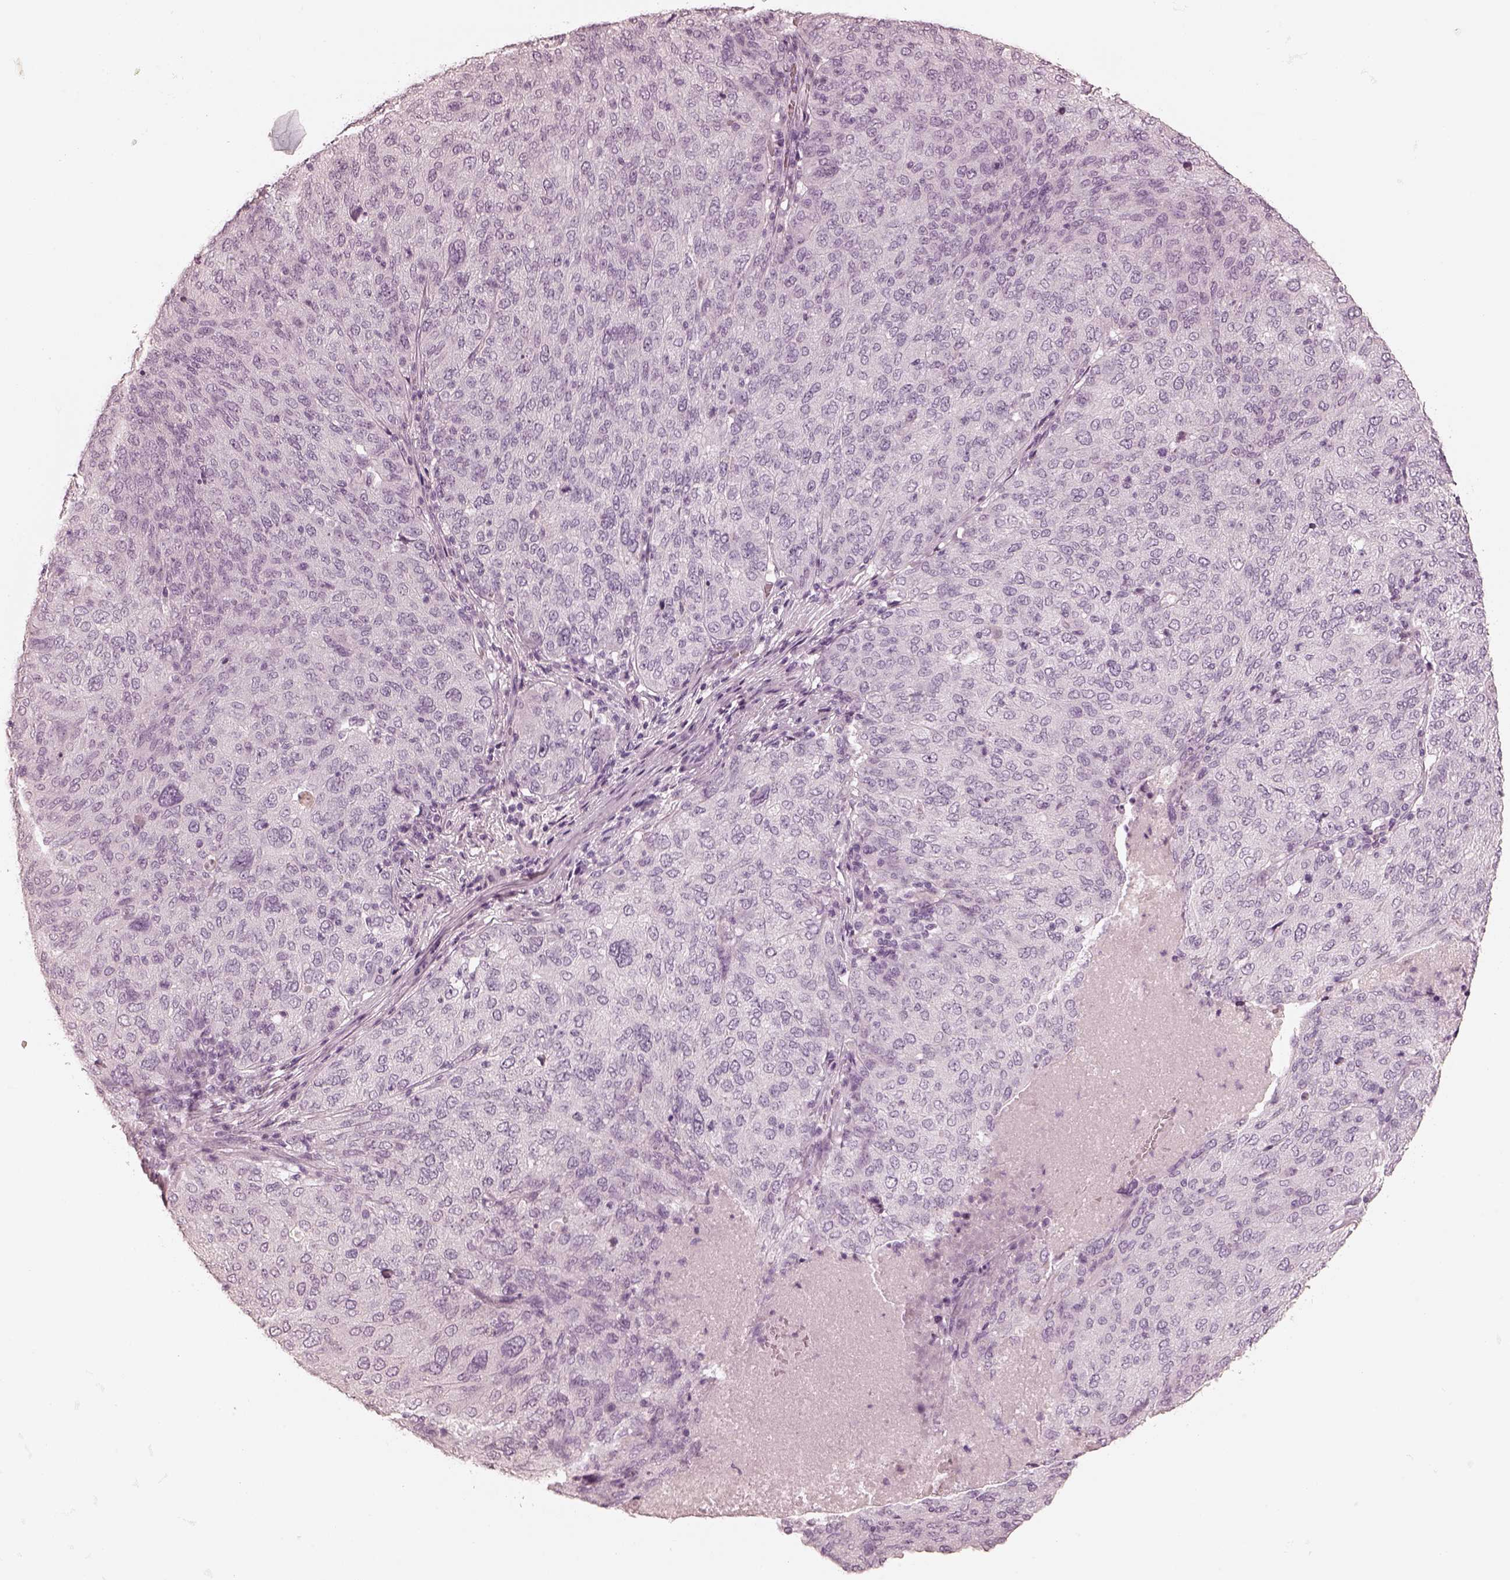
{"staining": {"intensity": "negative", "quantity": "none", "location": "none"}, "tissue": "ovarian cancer", "cell_type": "Tumor cells", "image_type": "cancer", "snomed": [{"axis": "morphology", "description": "Carcinoma, endometroid"}, {"axis": "topography", "description": "Ovary"}], "caption": "IHC photomicrograph of neoplastic tissue: human ovarian cancer (endometroid carcinoma) stained with DAB (3,3'-diaminobenzidine) displays no significant protein staining in tumor cells.", "gene": "CALR3", "patient": {"sex": "female", "age": 58}}